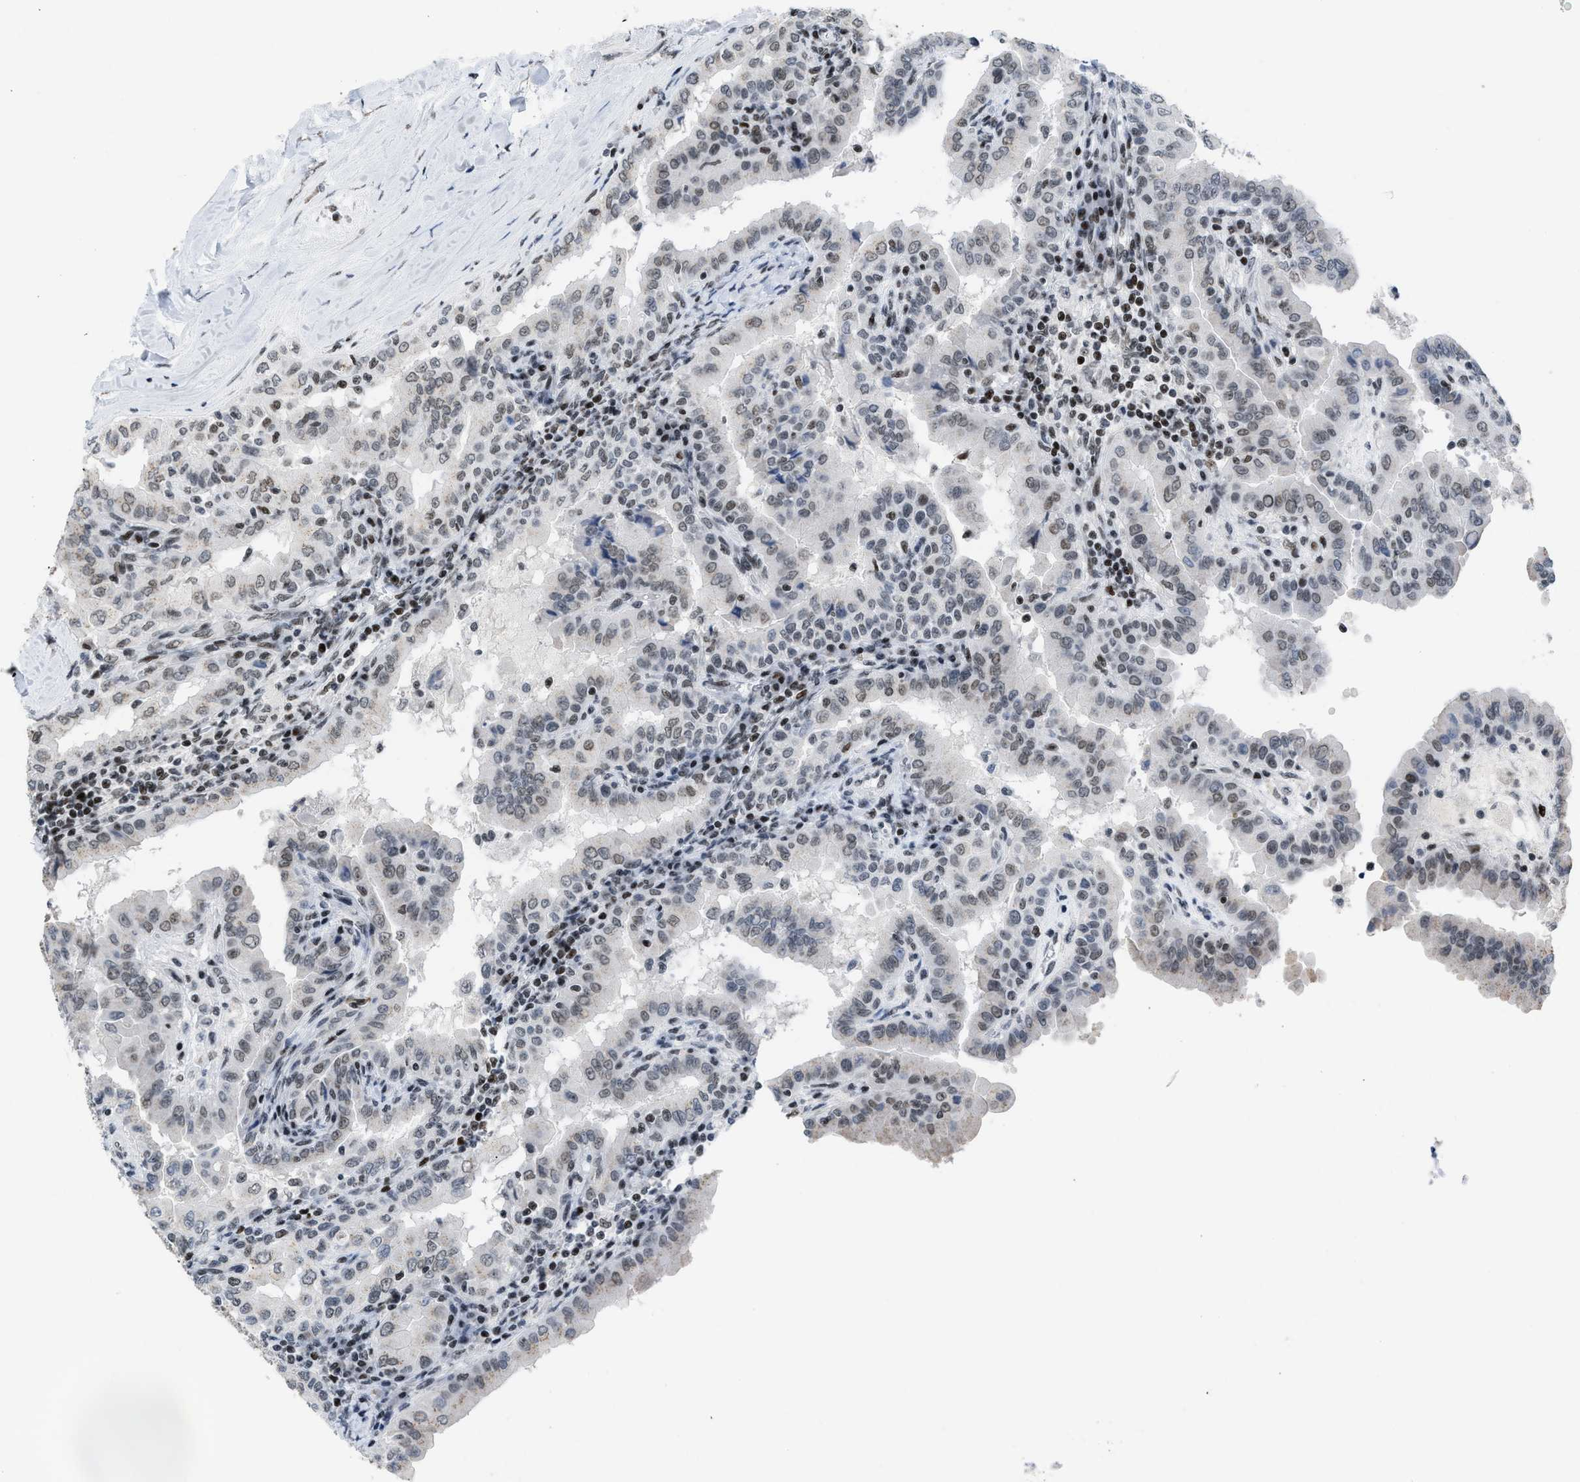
{"staining": {"intensity": "weak", "quantity": "25%-75%", "location": "nuclear"}, "tissue": "thyroid cancer", "cell_type": "Tumor cells", "image_type": "cancer", "snomed": [{"axis": "morphology", "description": "Papillary adenocarcinoma, NOS"}, {"axis": "topography", "description": "Thyroid gland"}], "caption": "Thyroid cancer (papillary adenocarcinoma) stained for a protein demonstrates weak nuclear positivity in tumor cells.", "gene": "TERF2IP", "patient": {"sex": "male", "age": 33}}